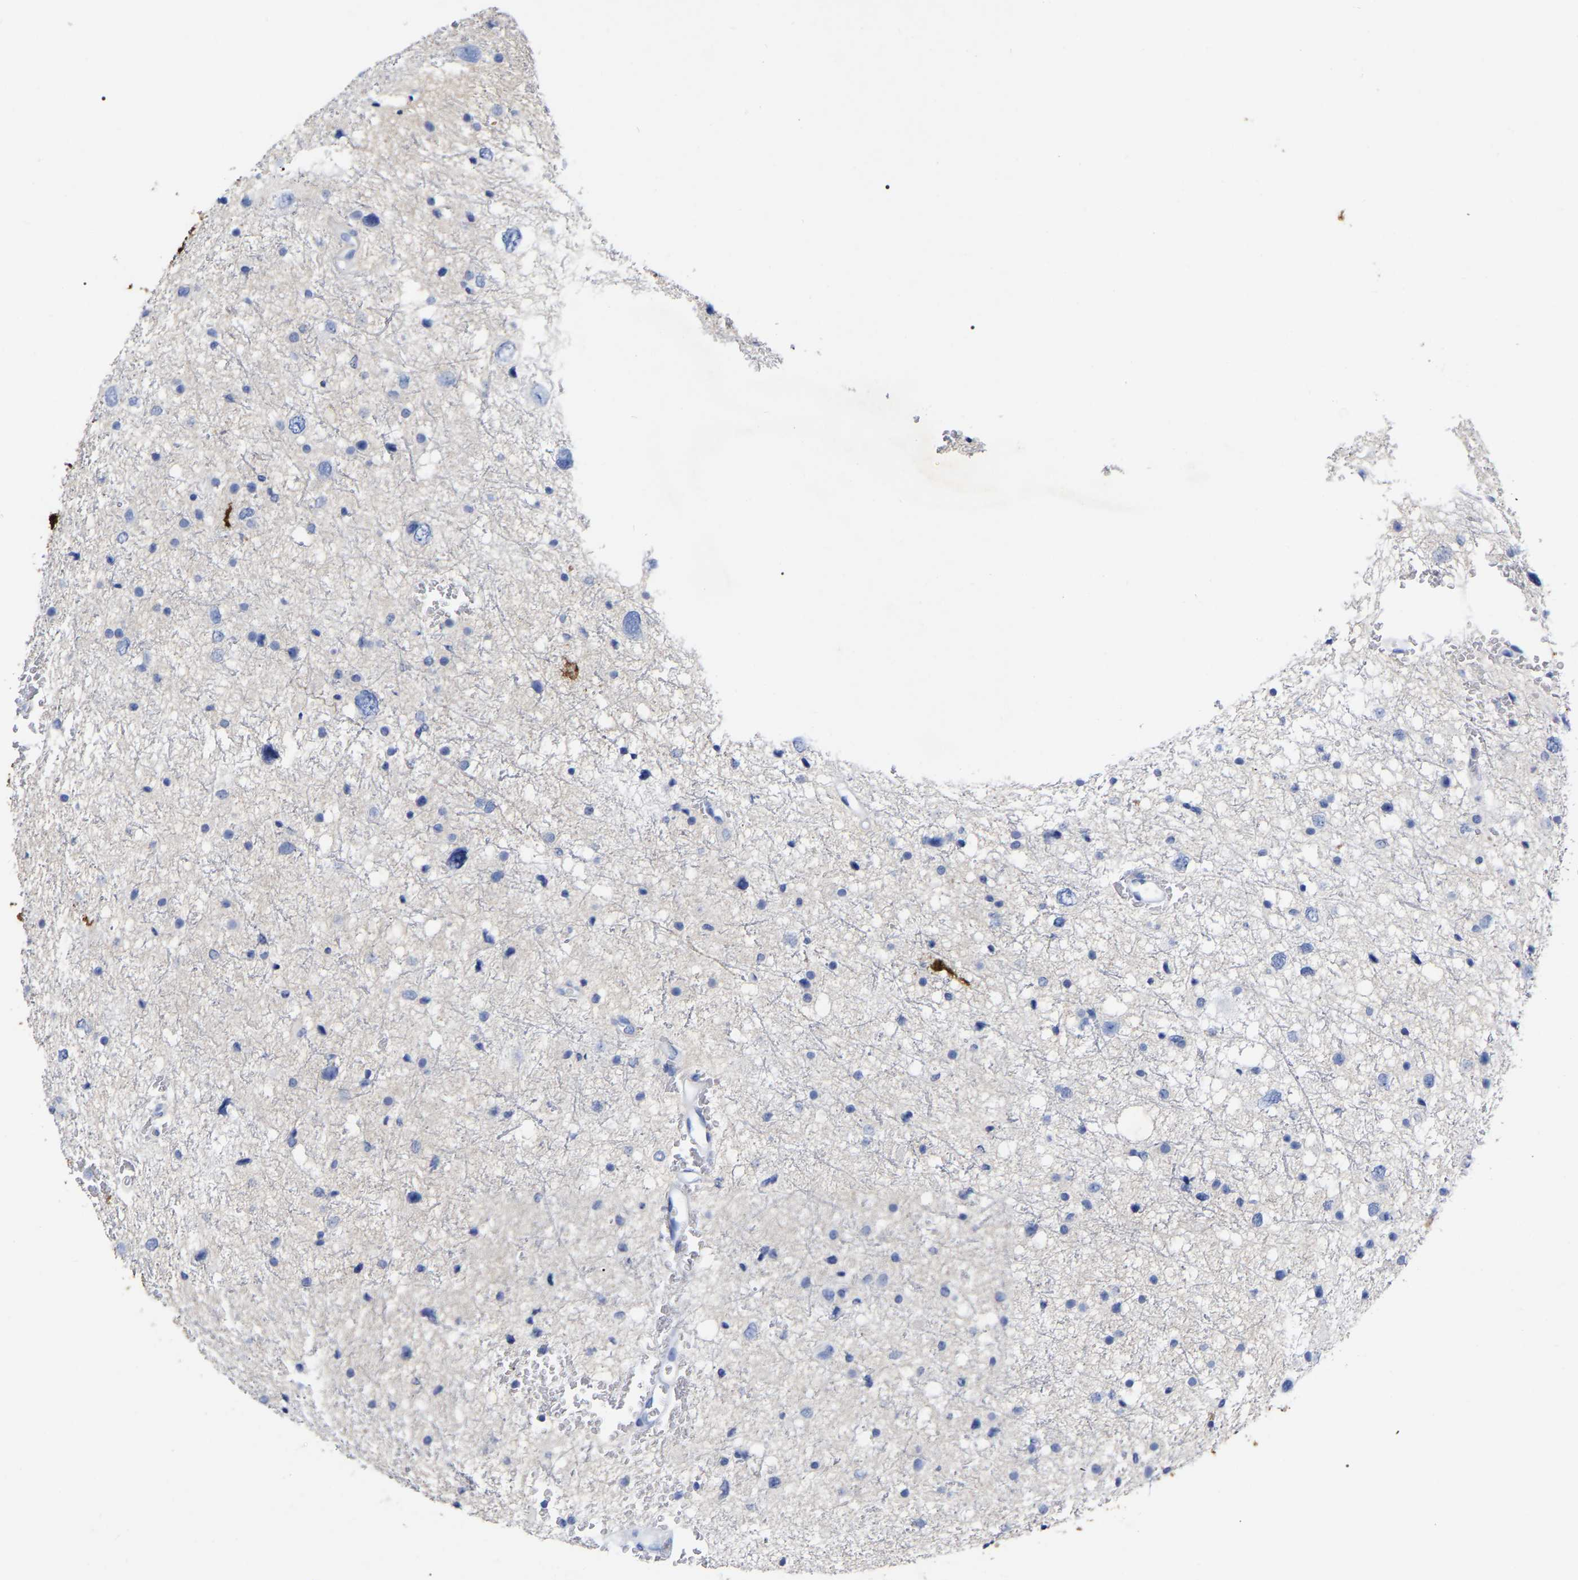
{"staining": {"intensity": "negative", "quantity": "none", "location": "none"}, "tissue": "glioma", "cell_type": "Tumor cells", "image_type": "cancer", "snomed": [{"axis": "morphology", "description": "Glioma, malignant, Low grade"}, {"axis": "topography", "description": "Brain"}], "caption": "Immunohistochemistry (IHC) image of human glioma stained for a protein (brown), which reveals no staining in tumor cells.", "gene": "HAPLN1", "patient": {"sex": "female", "age": 37}}